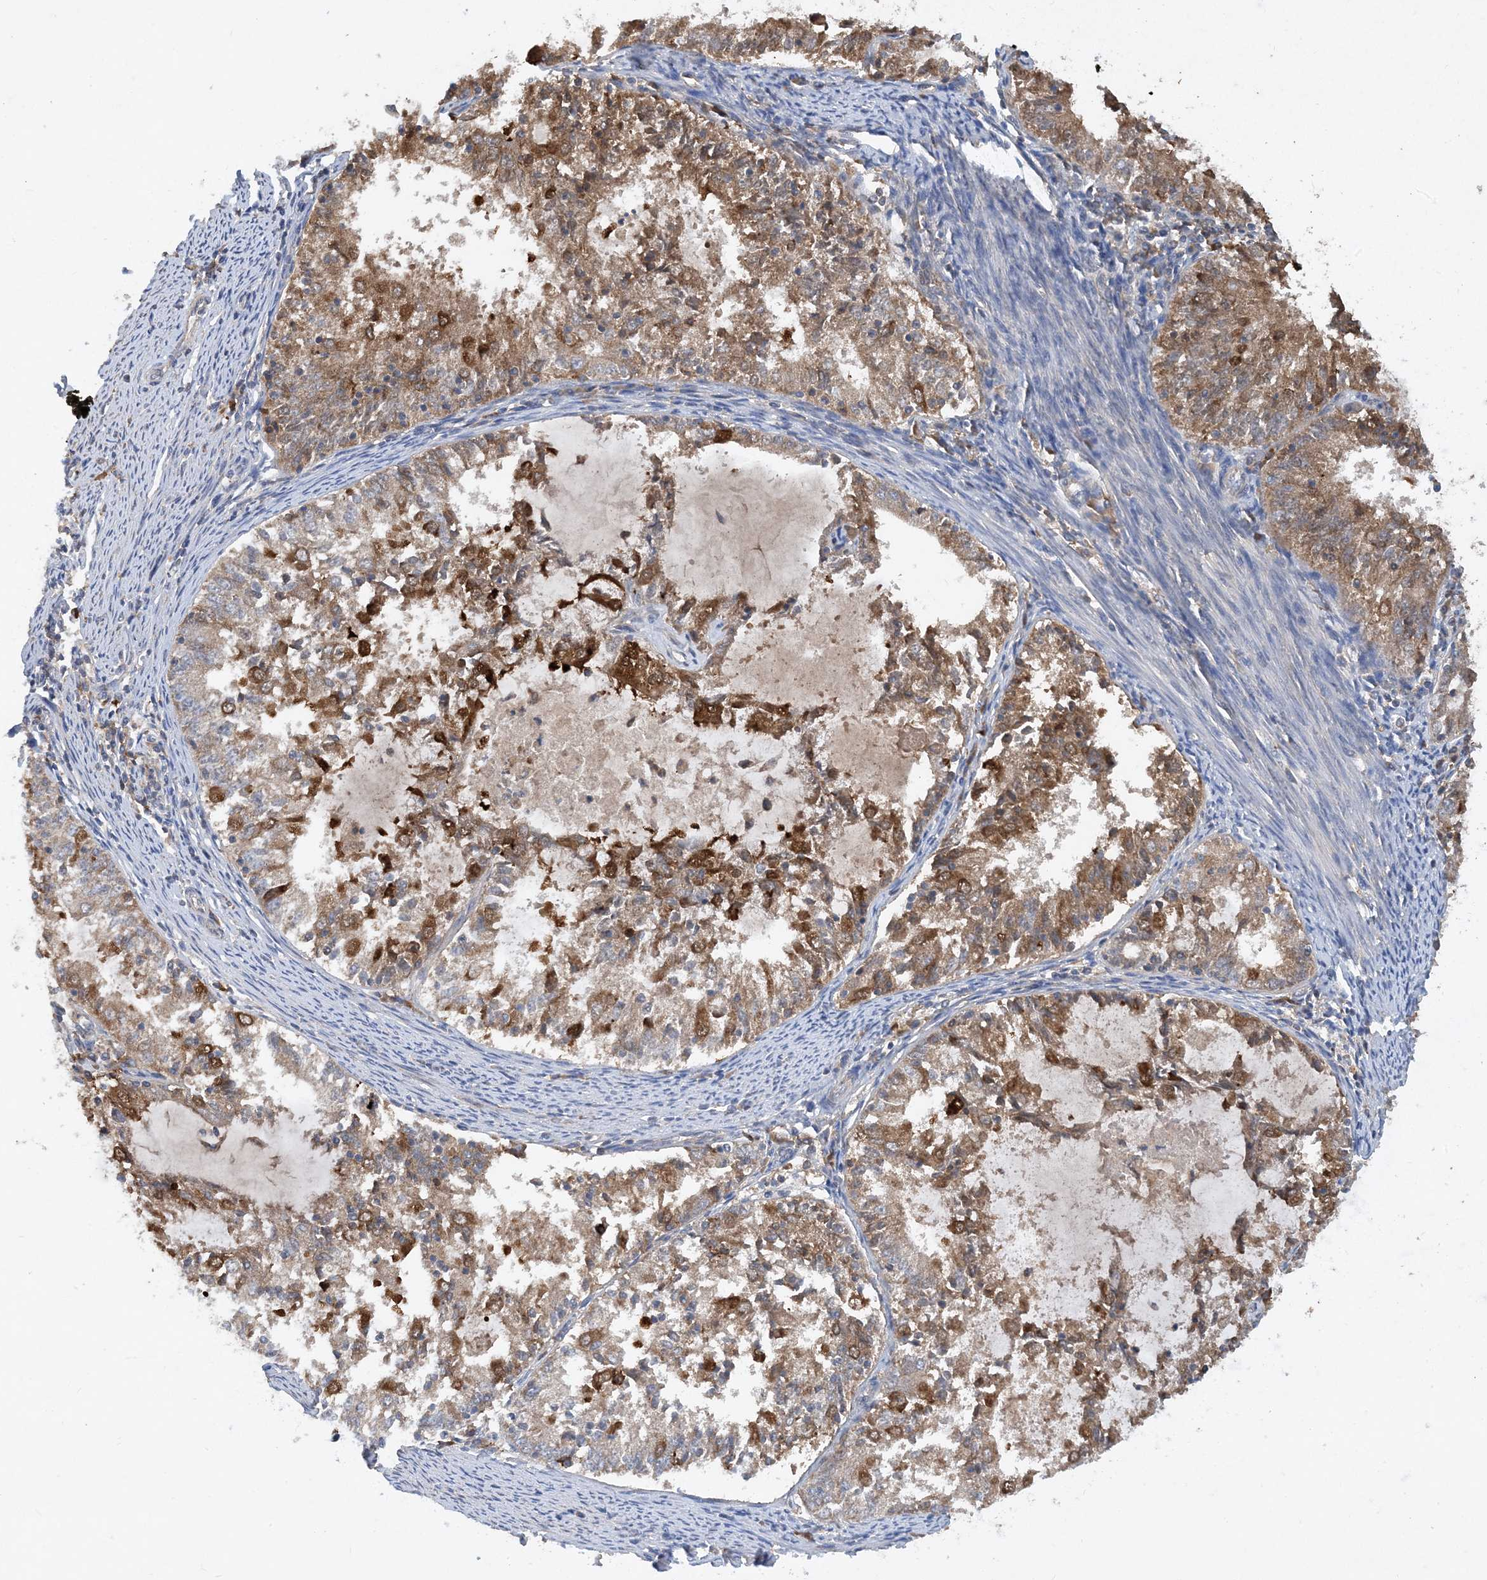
{"staining": {"intensity": "moderate", "quantity": ">75%", "location": "cytoplasmic/membranous"}, "tissue": "endometrial cancer", "cell_type": "Tumor cells", "image_type": "cancer", "snomed": [{"axis": "morphology", "description": "Adenocarcinoma, NOS"}, {"axis": "topography", "description": "Endometrium"}], "caption": "Protein staining of endometrial adenocarcinoma tissue exhibits moderate cytoplasmic/membranous positivity in approximately >75% of tumor cells.", "gene": "STK19", "patient": {"sex": "female", "age": 57}}